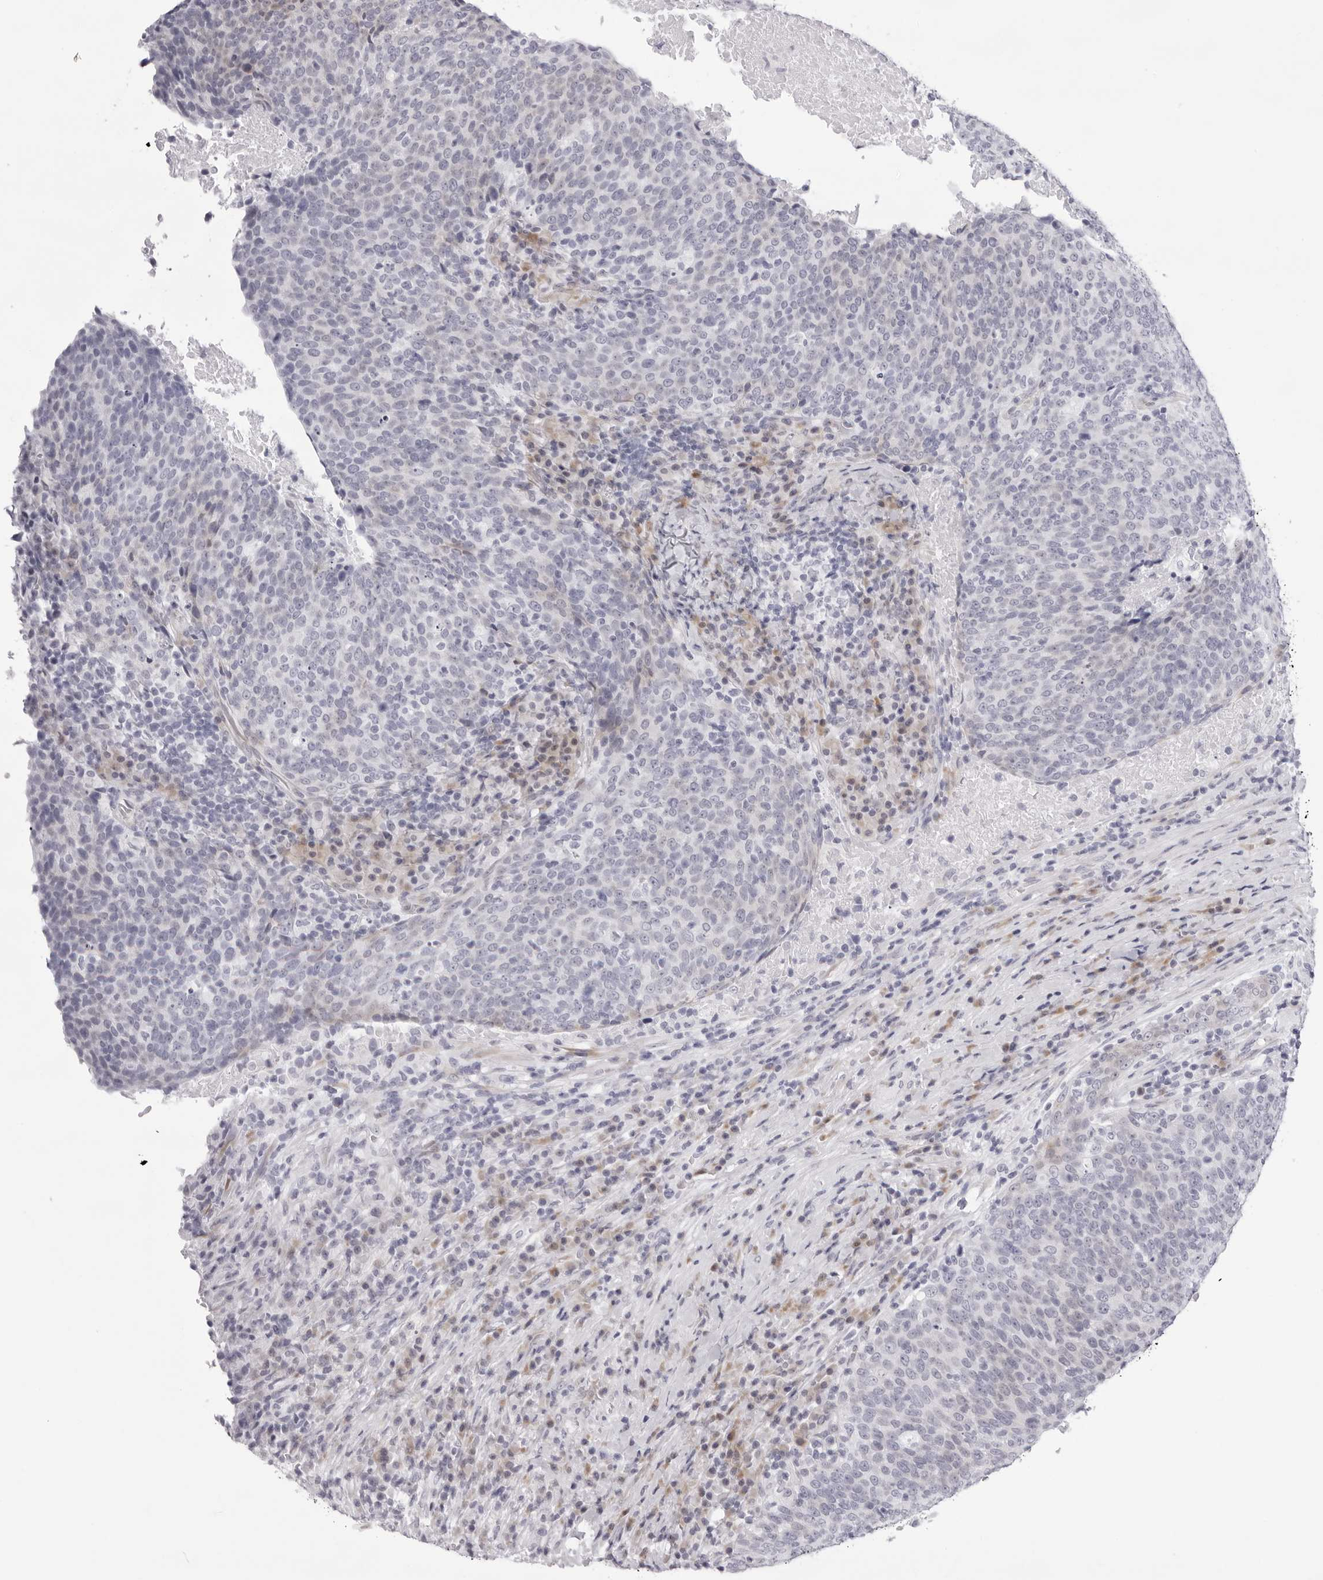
{"staining": {"intensity": "negative", "quantity": "none", "location": "none"}, "tissue": "head and neck cancer", "cell_type": "Tumor cells", "image_type": "cancer", "snomed": [{"axis": "morphology", "description": "Squamous cell carcinoma, NOS"}, {"axis": "morphology", "description": "Squamous cell carcinoma, metastatic, NOS"}, {"axis": "topography", "description": "Lymph node"}, {"axis": "topography", "description": "Head-Neck"}], "caption": "Human head and neck cancer (squamous cell carcinoma) stained for a protein using IHC reveals no positivity in tumor cells.", "gene": "SMIM2", "patient": {"sex": "male", "age": 62}}